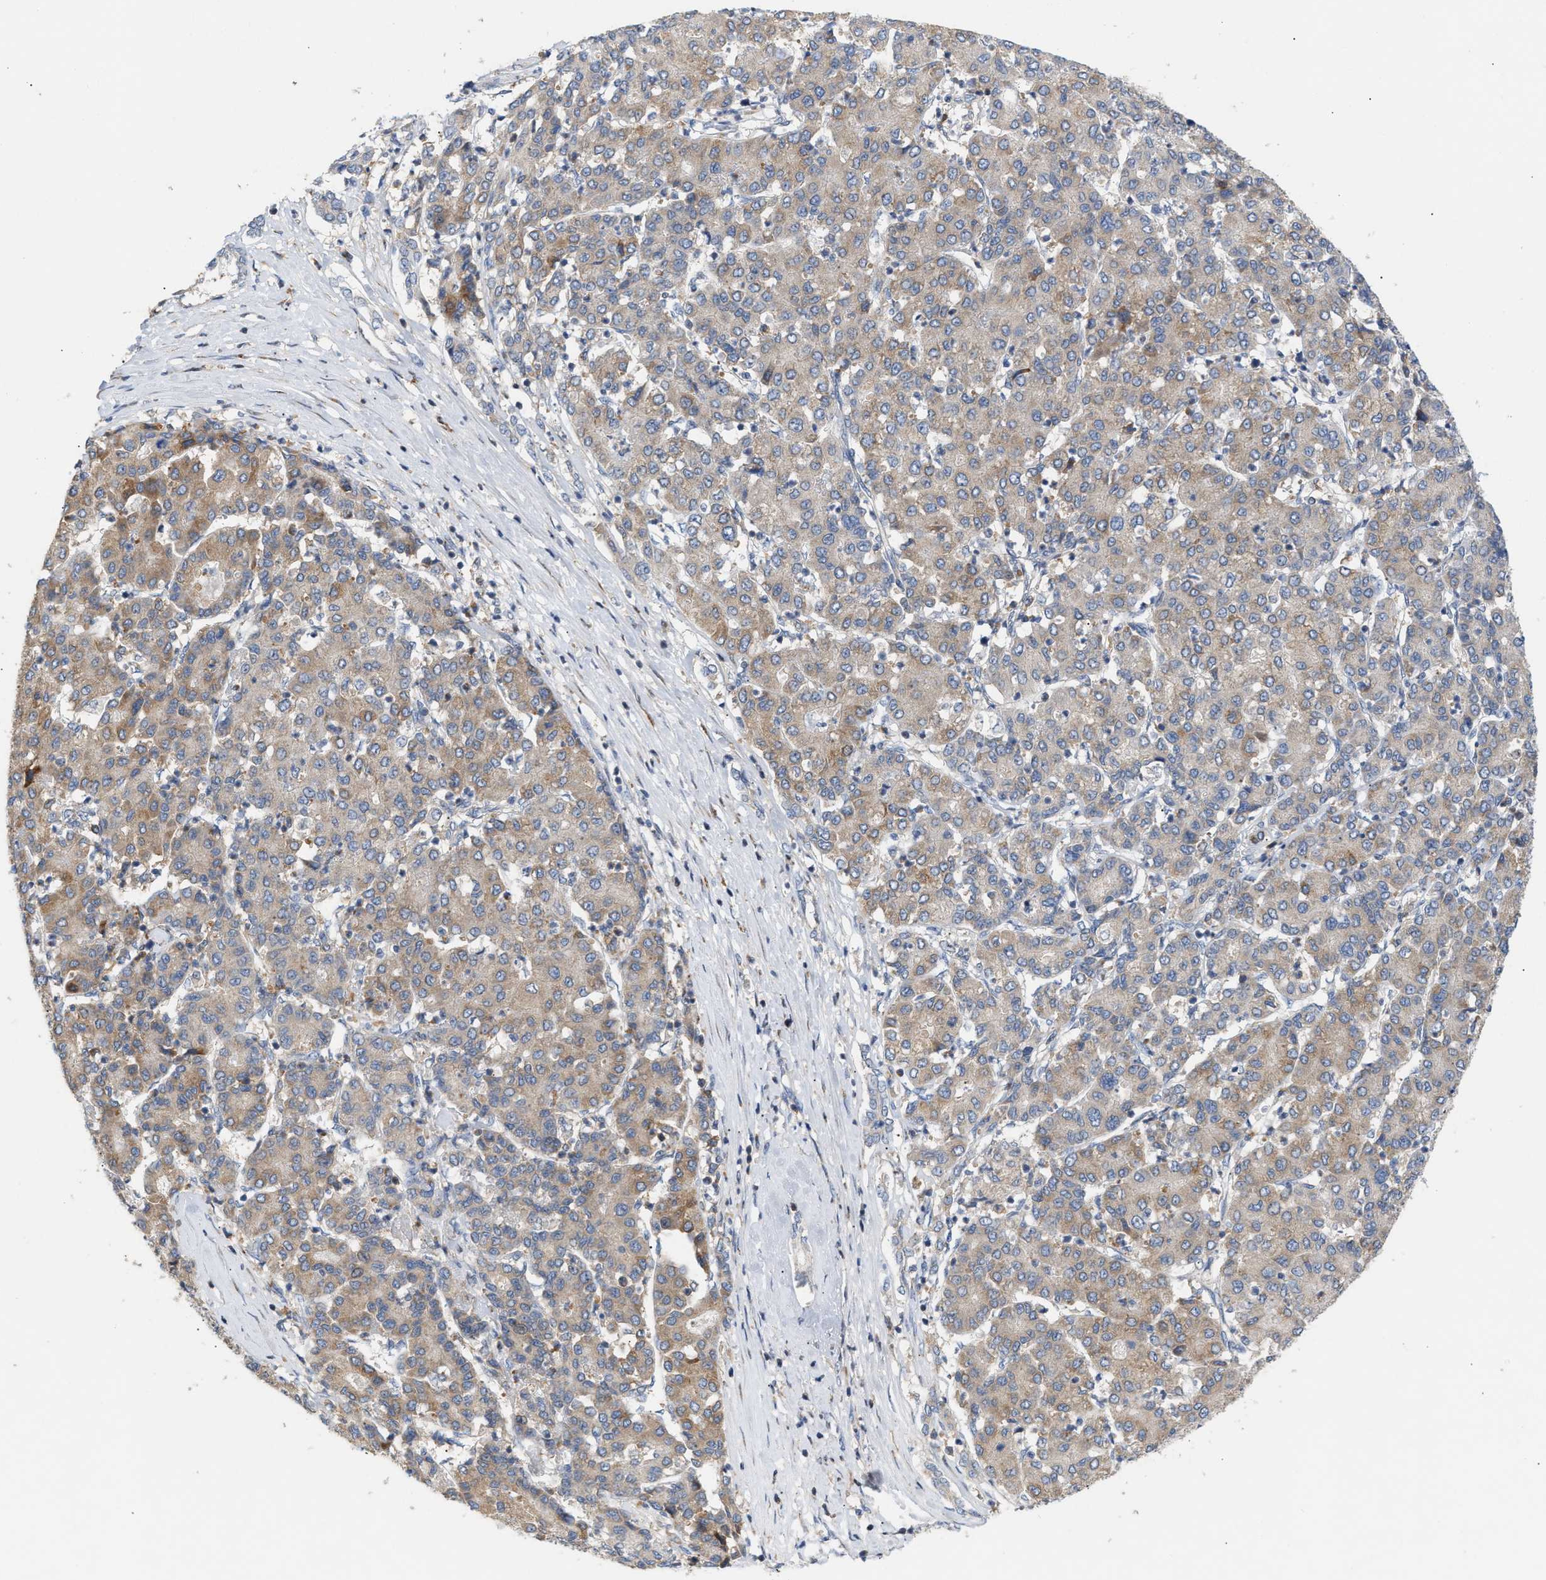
{"staining": {"intensity": "weak", "quantity": ">75%", "location": "cytoplasmic/membranous"}, "tissue": "liver cancer", "cell_type": "Tumor cells", "image_type": "cancer", "snomed": [{"axis": "morphology", "description": "Carcinoma, Hepatocellular, NOS"}, {"axis": "topography", "description": "Liver"}], "caption": "A high-resolution image shows immunohistochemistry (IHC) staining of liver cancer (hepatocellular carcinoma), which reveals weak cytoplasmic/membranous staining in approximately >75% of tumor cells.", "gene": "DBNL", "patient": {"sex": "male", "age": 65}}